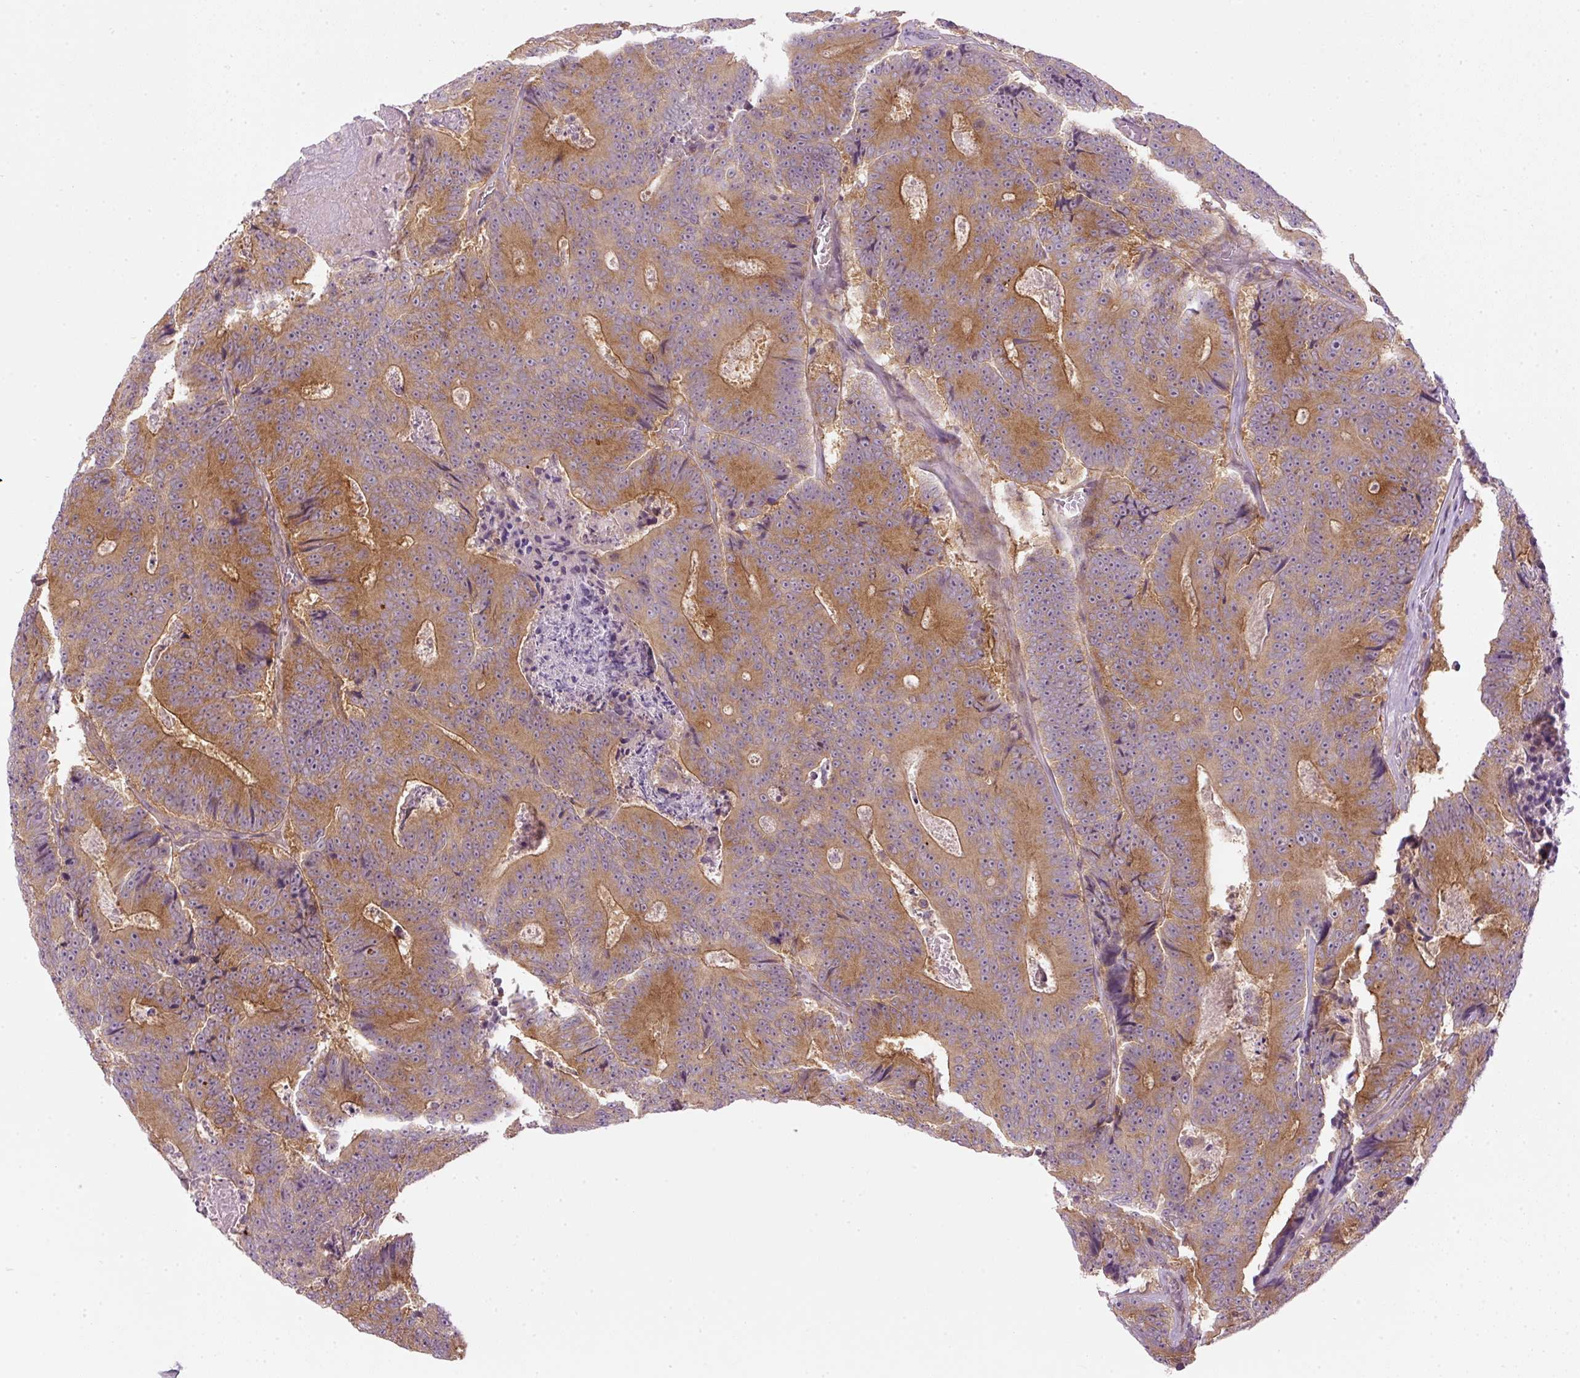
{"staining": {"intensity": "moderate", "quantity": ">75%", "location": "cytoplasmic/membranous"}, "tissue": "colorectal cancer", "cell_type": "Tumor cells", "image_type": "cancer", "snomed": [{"axis": "morphology", "description": "Adenocarcinoma, NOS"}, {"axis": "topography", "description": "Colon"}], "caption": "Colorectal cancer (adenocarcinoma) was stained to show a protein in brown. There is medium levels of moderate cytoplasmic/membranous staining in approximately >75% of tumor cells.", "gene": "MZT2B", "patient": {"sex": "male", "age": 83}}